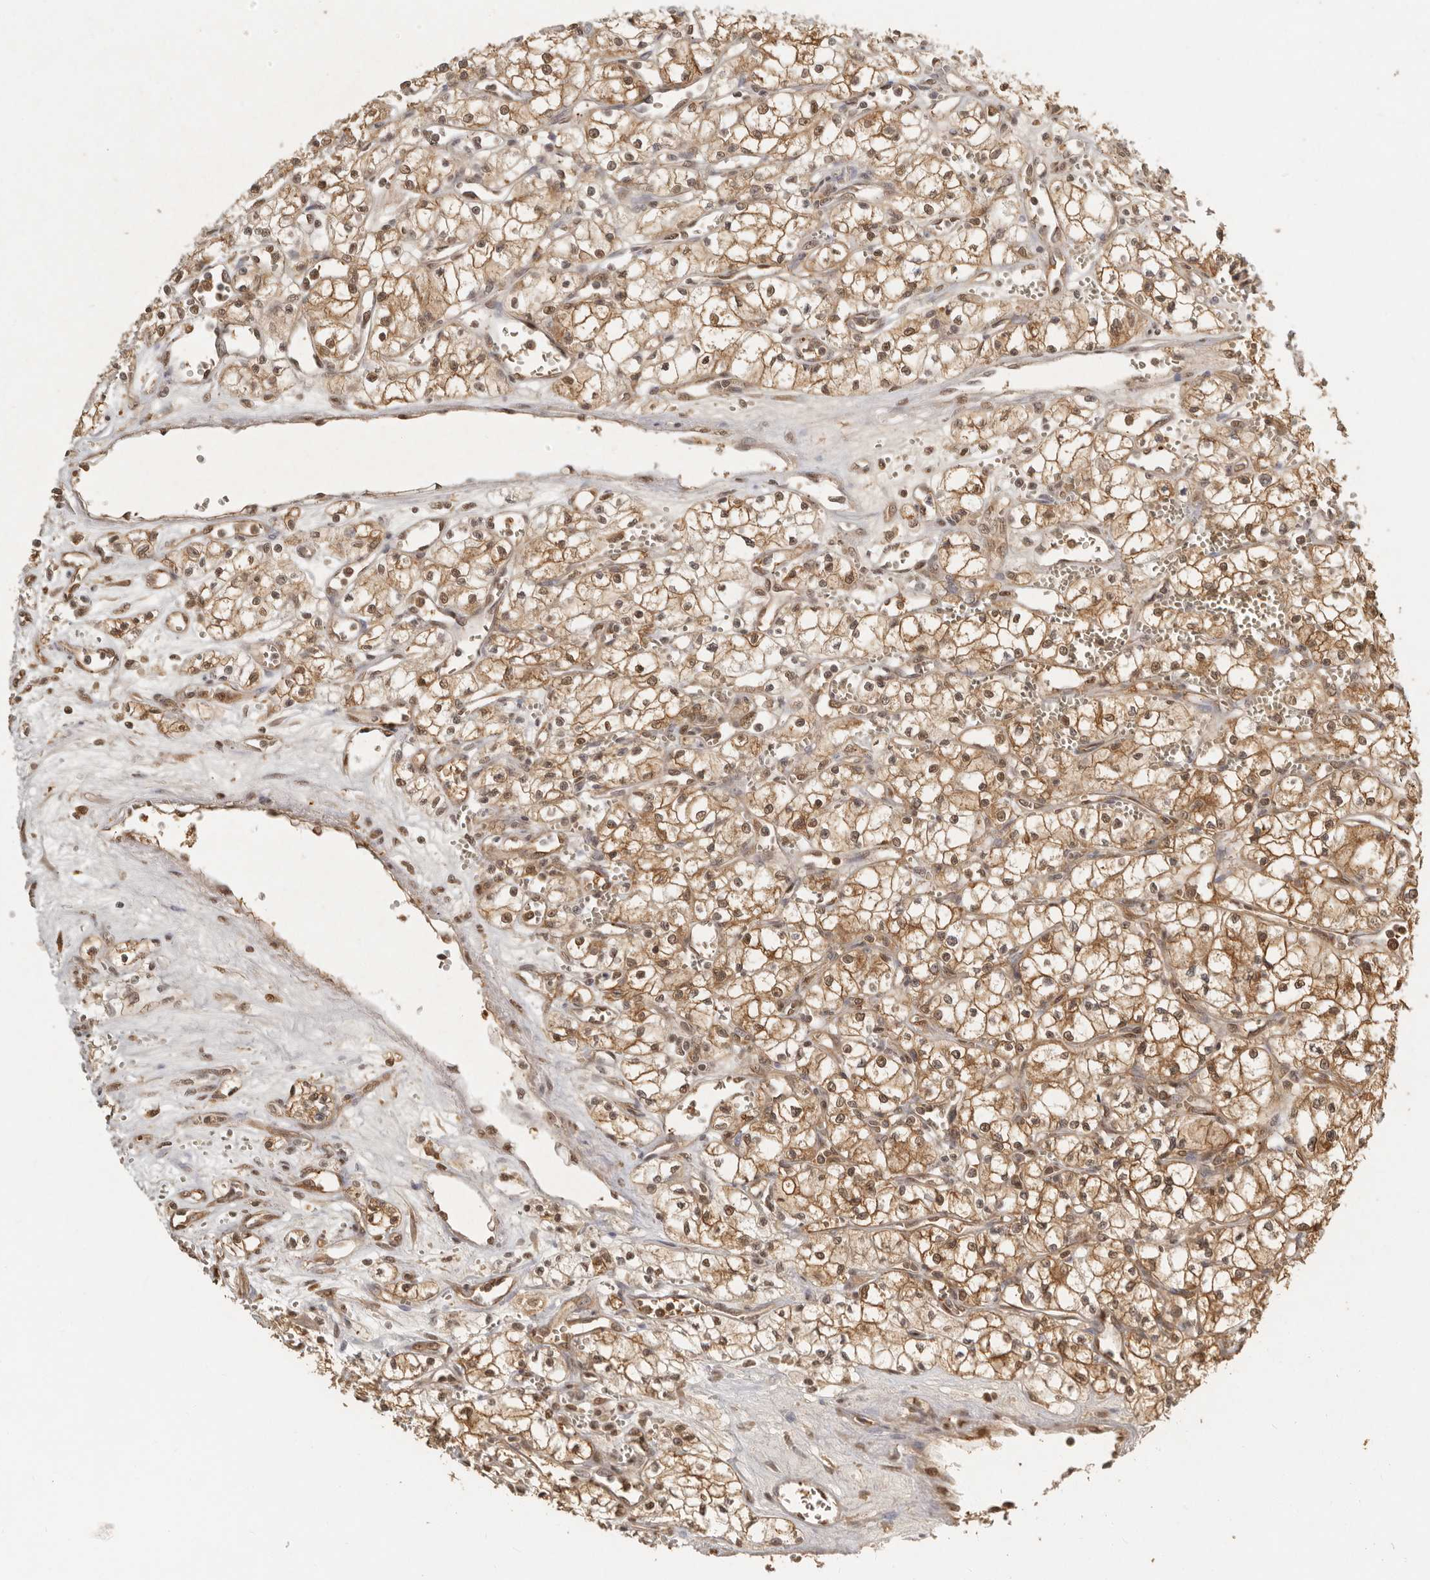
{"staining": {"intensity": "moderate", "quantity": ">75%", "location": "cytoplasmic/membranous,nuclear"}, "tissue": "renal cancer", "cell_type": "Tumor cells", "image_type": "cancer", "snomed": [{"axis": "morphology", "description": "Adenocarcinoma, NOS"}, {"axis": "topography", "description": "Kidney"}], "caption": "The histopathology image reveals a brown stain indicating the presence of a protein in the cytoplasmic/membranous and nuclear of tumor cells in renal cancer.", "gene": "PSMA5", "patient": {"sex": "male", "age": 59}}